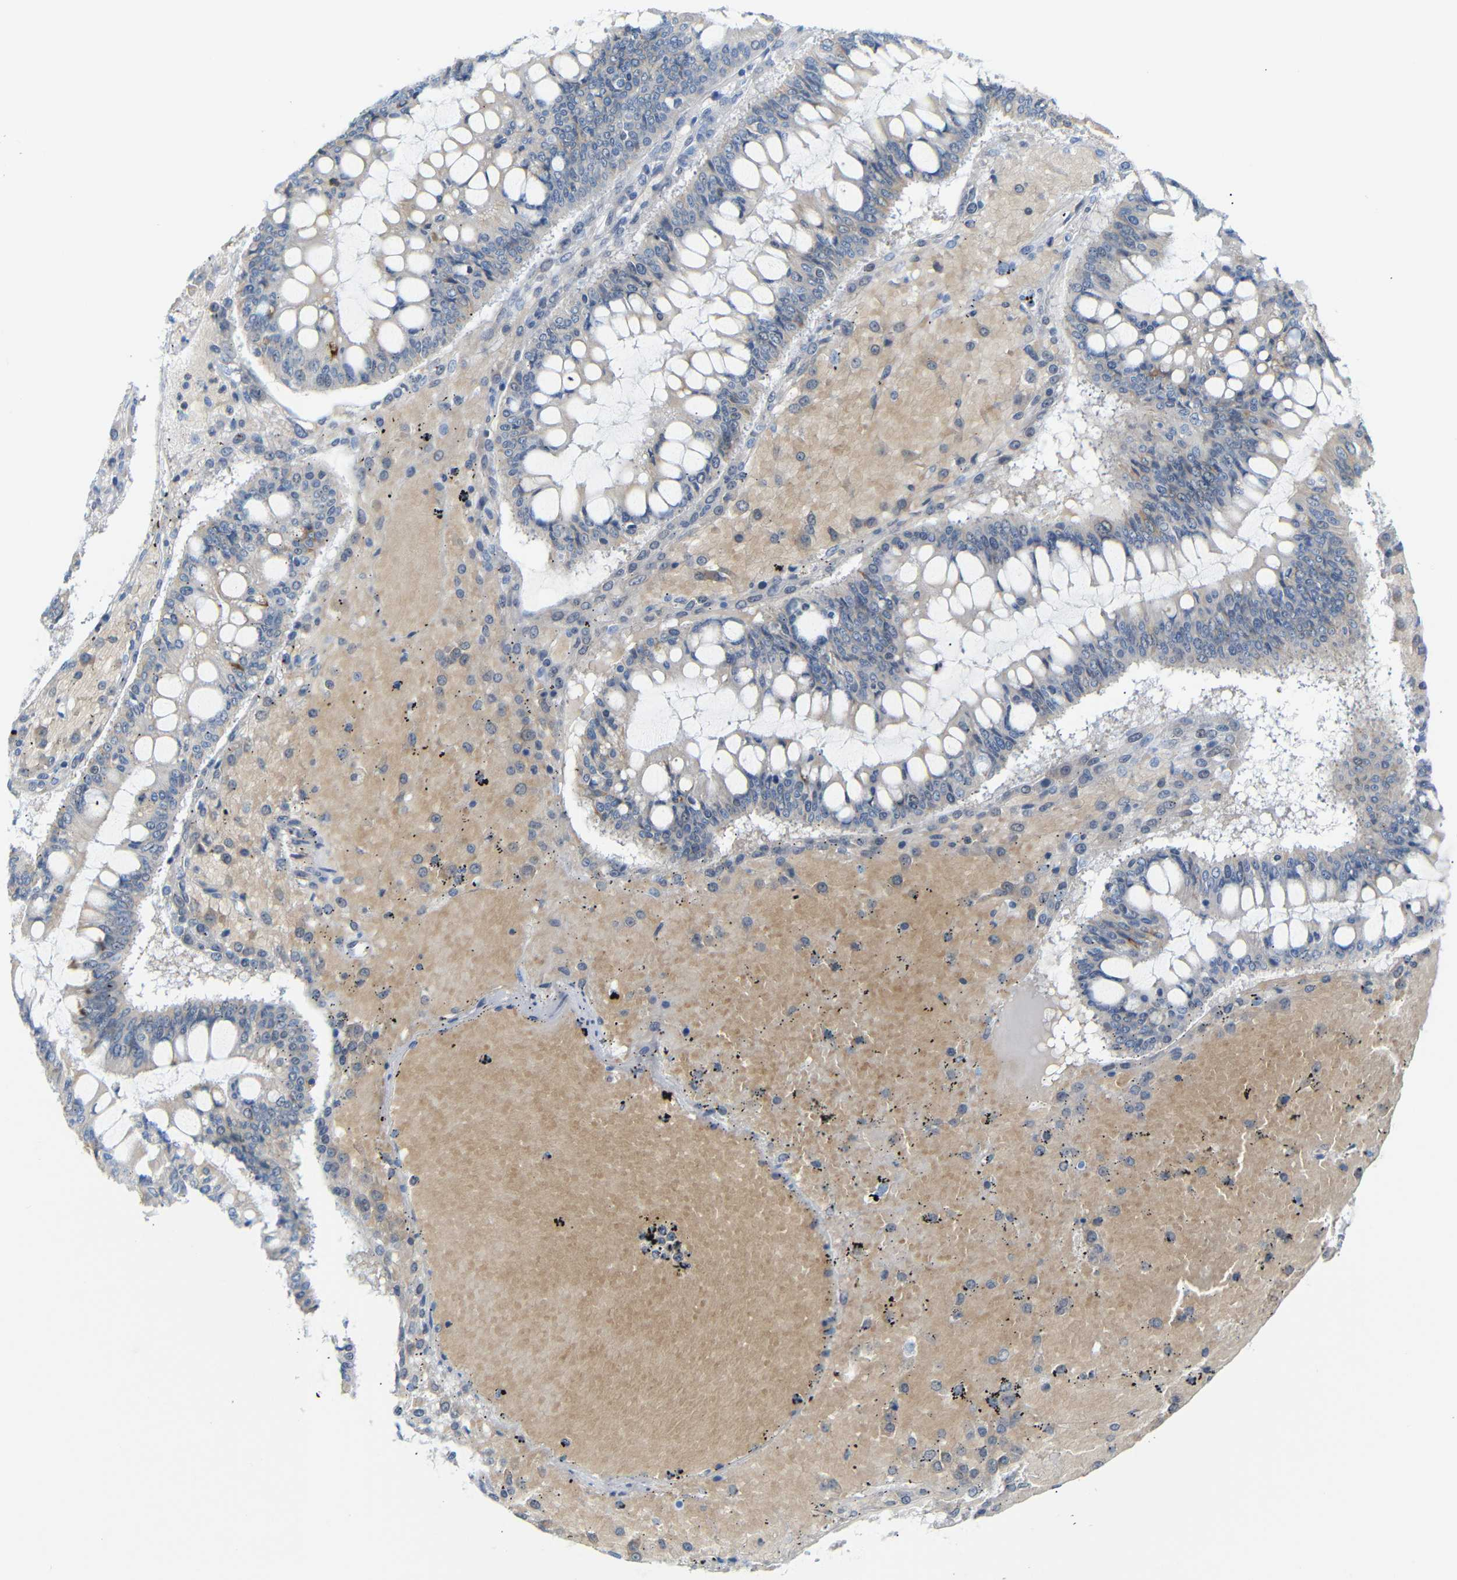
{"staining": {"intensity": "moderate", "quantity": "<25%", "location": "cytoplasmic/membranous"}, "tissue": "ovarian cancer", "cell_type": "Tumor cells", "image_type": "cancer", "snomed": [{"axis": "morphology", "description": "Cystadenocarcinoma, mucinous, NOS"}, {"axis": "topography", "description": "Ovary"}], "caption": "About <25% of tumor cells in human ovarian cancer display moderate cytoplasmic/membranous protein staining as visualized by brown immunohistochemical staining.", "gene": "DYNAP", "patient": {"sex": "female", "age": 73}}